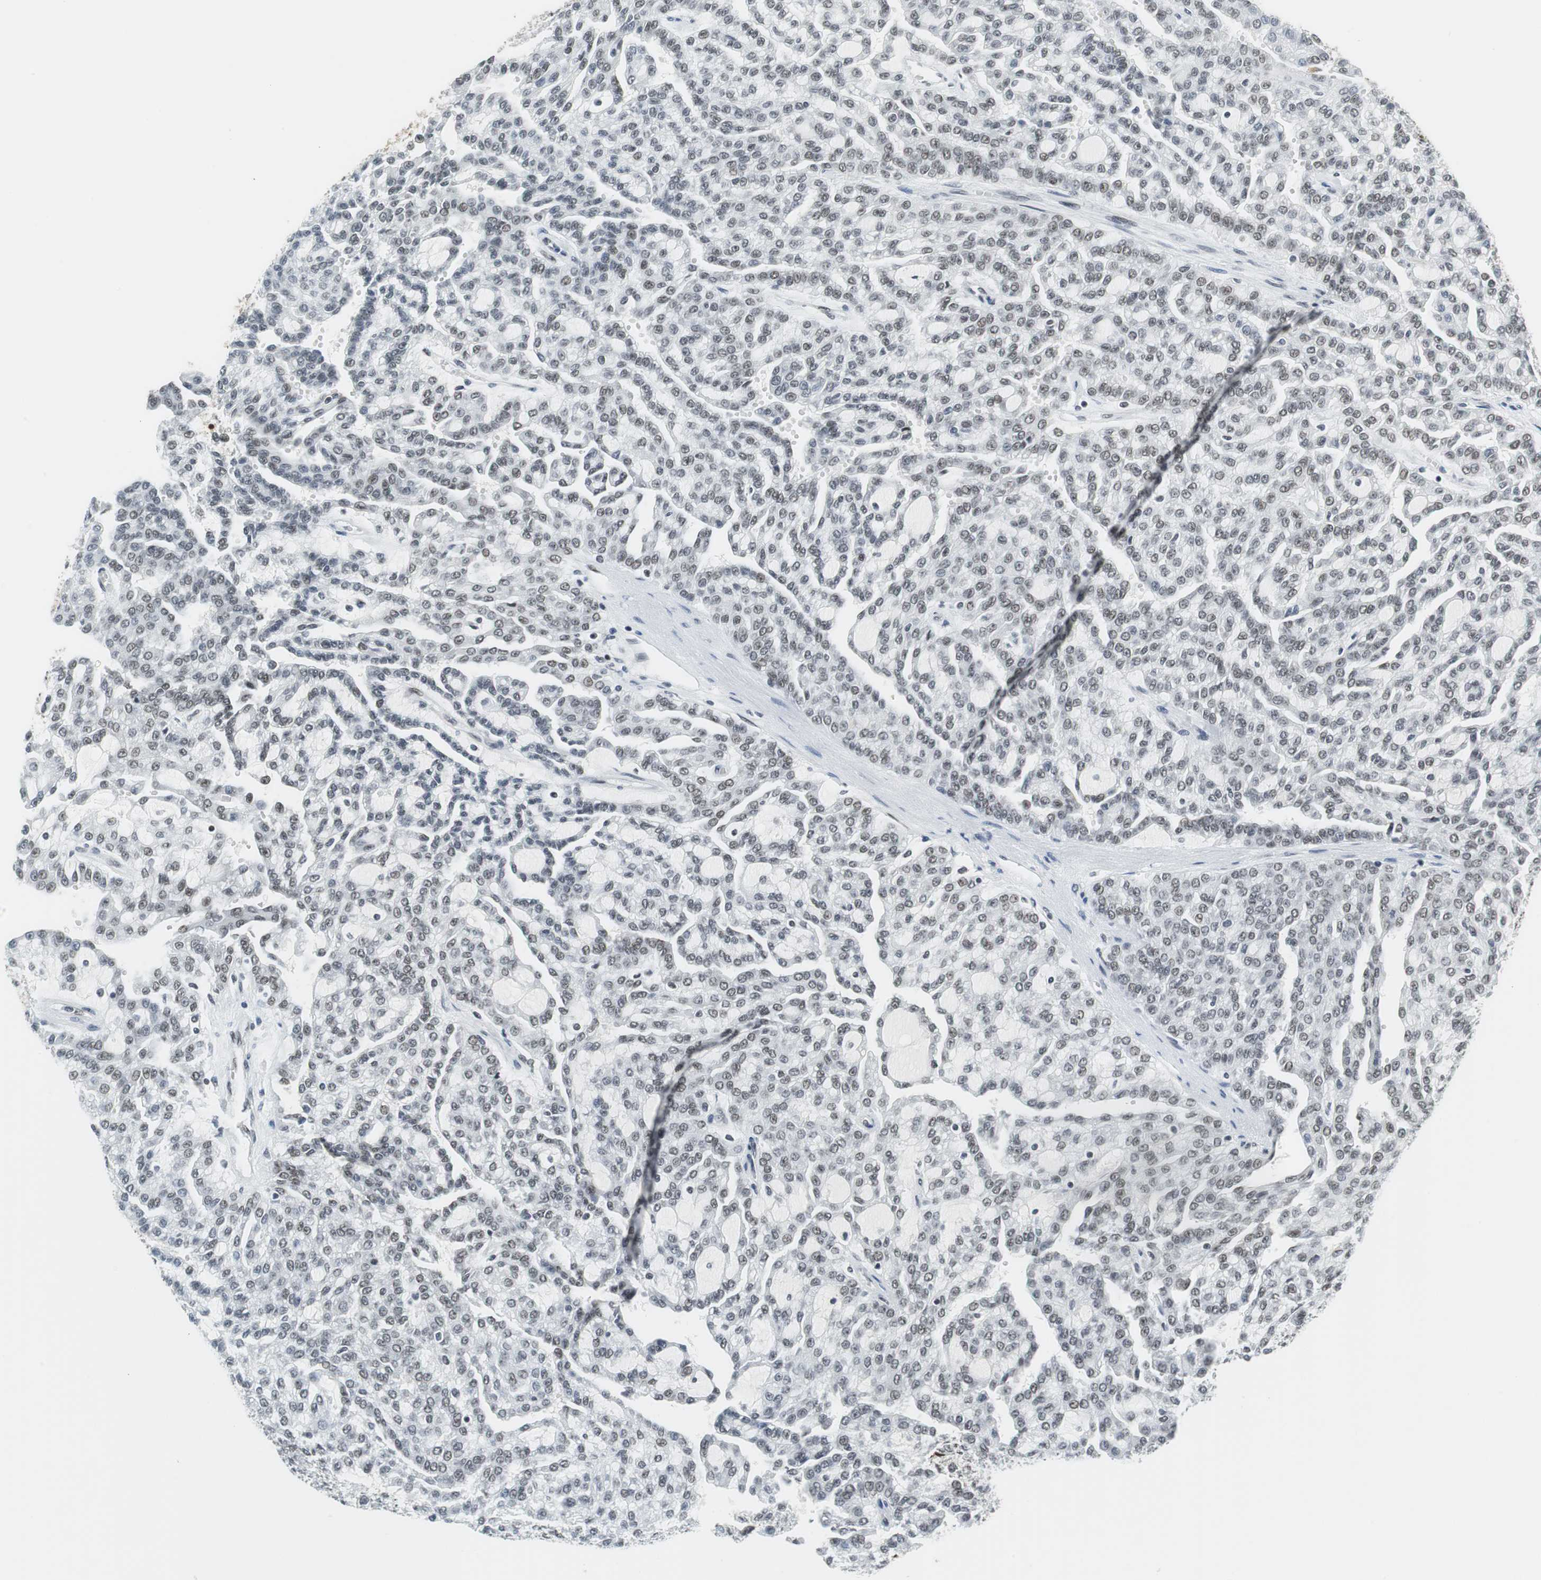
{"staining": {"intensity": "moderate", "quantity": "25%-75%", "location": "nuclear"}, "tissue": "renal cancer", "cell_type": "Tumor cells", "image_type": "cancer", "snomed": [{"axis": "morphology", "description": "Adenocarcinoma, NOS"}, {"axis": "topography", "description": "Kidney"}], "caption": "Immunohistochemistry (IHC) histopathology image of human renal cancer (adenocarcinoma) stained for a protein (brown), which demonstrates medium levels of moderate nuclear staining in about 25%-75% of tumor cells.", "gene": "PRKDC", "patient": {"sex": "male", "age": 63}}